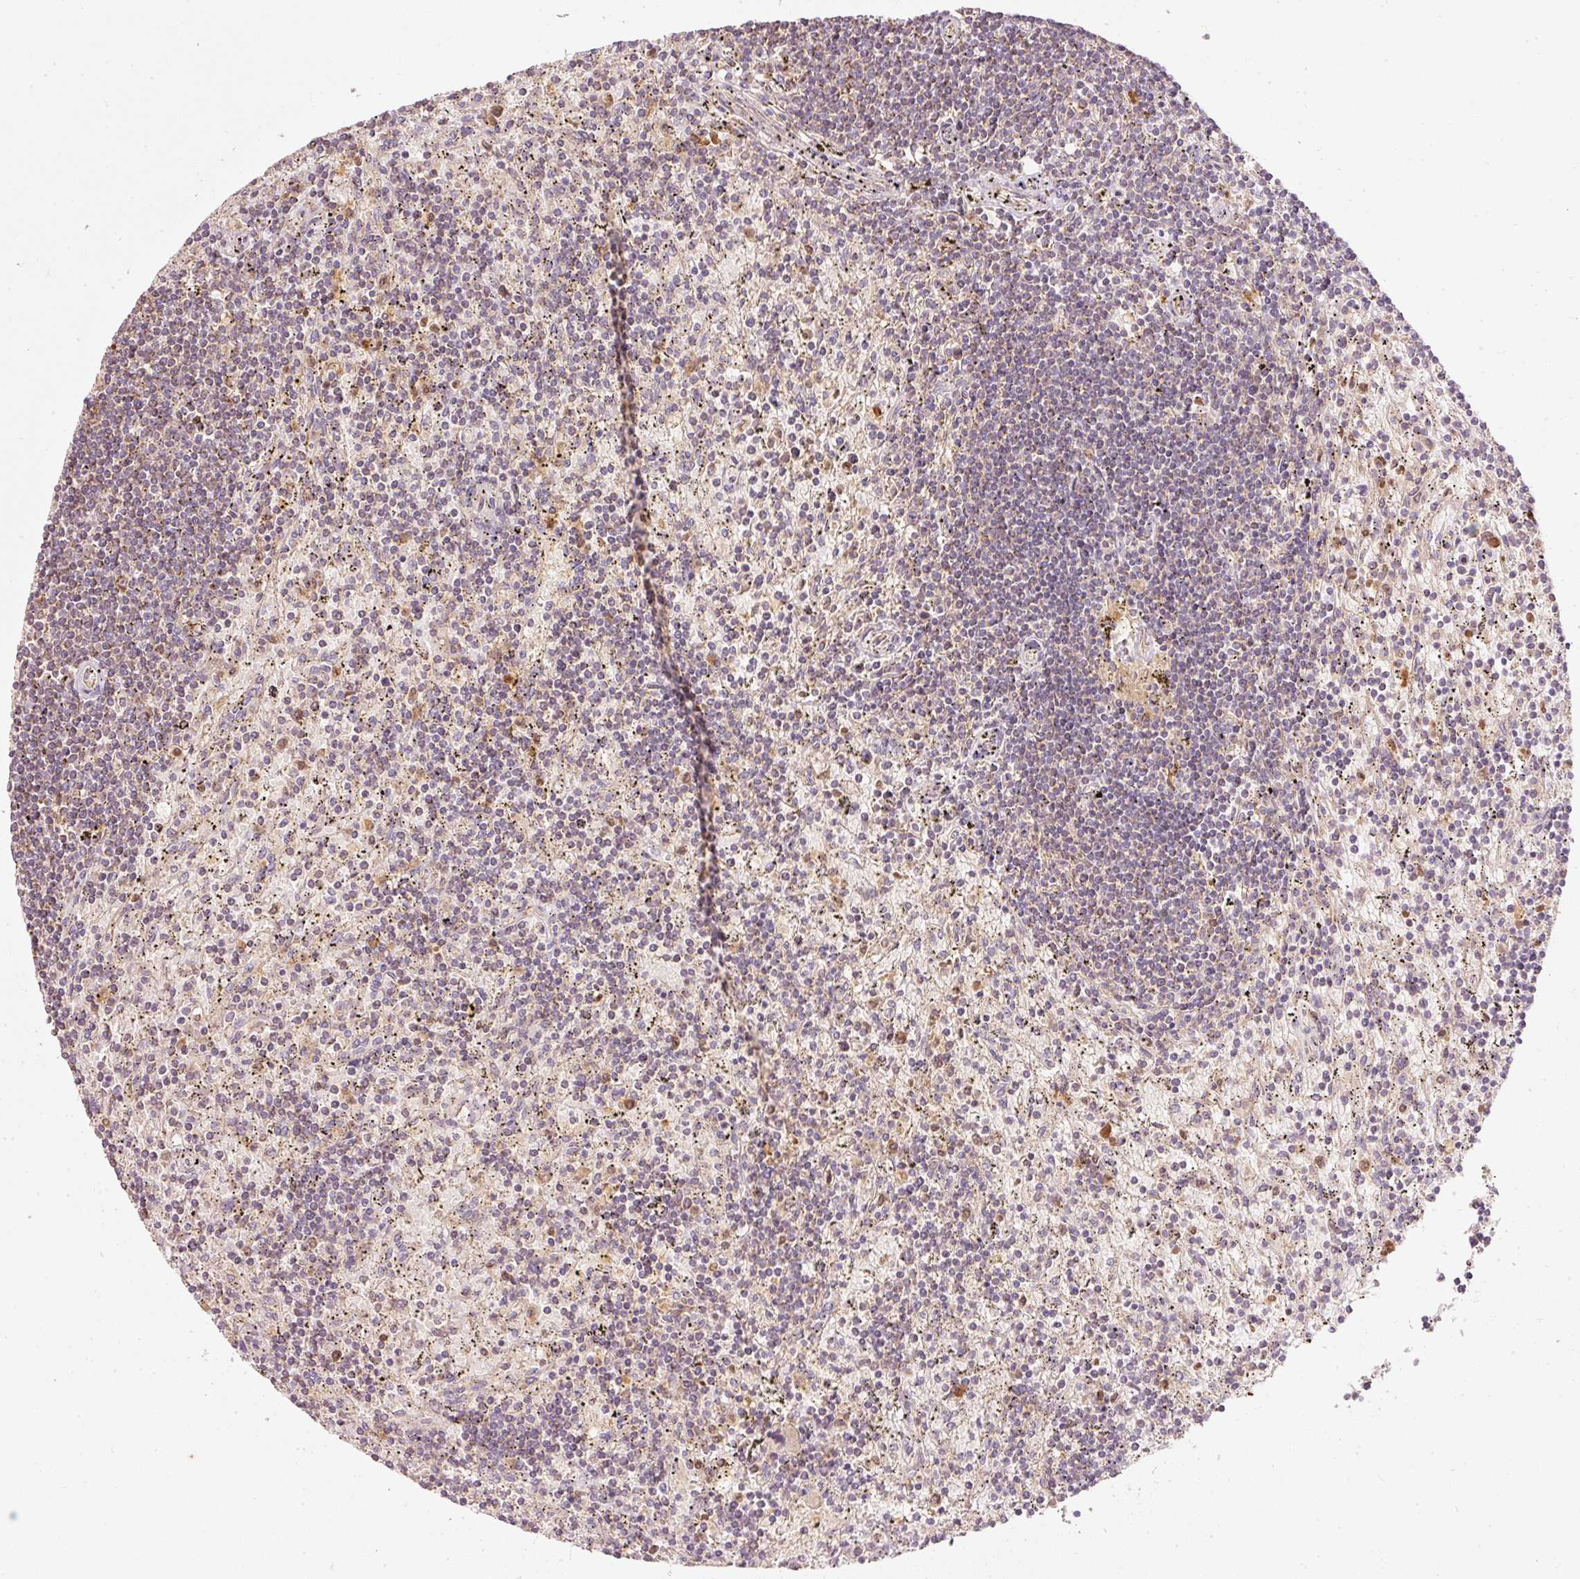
{"staining": {"intensity": "weak", "quantity": "<25%", "location": "cytoplasmic/membranous"}, "tissue": "lymphoma", "cell_type": "Tumor cells", "image_type": "cancer", "snomed": [{"axis": "morphology", "description": "Malignant lymphoma, non-Hodgkin's type, Low grade"}, {"axis": "topography", "description": "Spleen"}], "caption": "Tumor cells show no significant staining in lymphoma.", "gene": "PSENEN", "patient": {"sex": "male", "age": 76}}